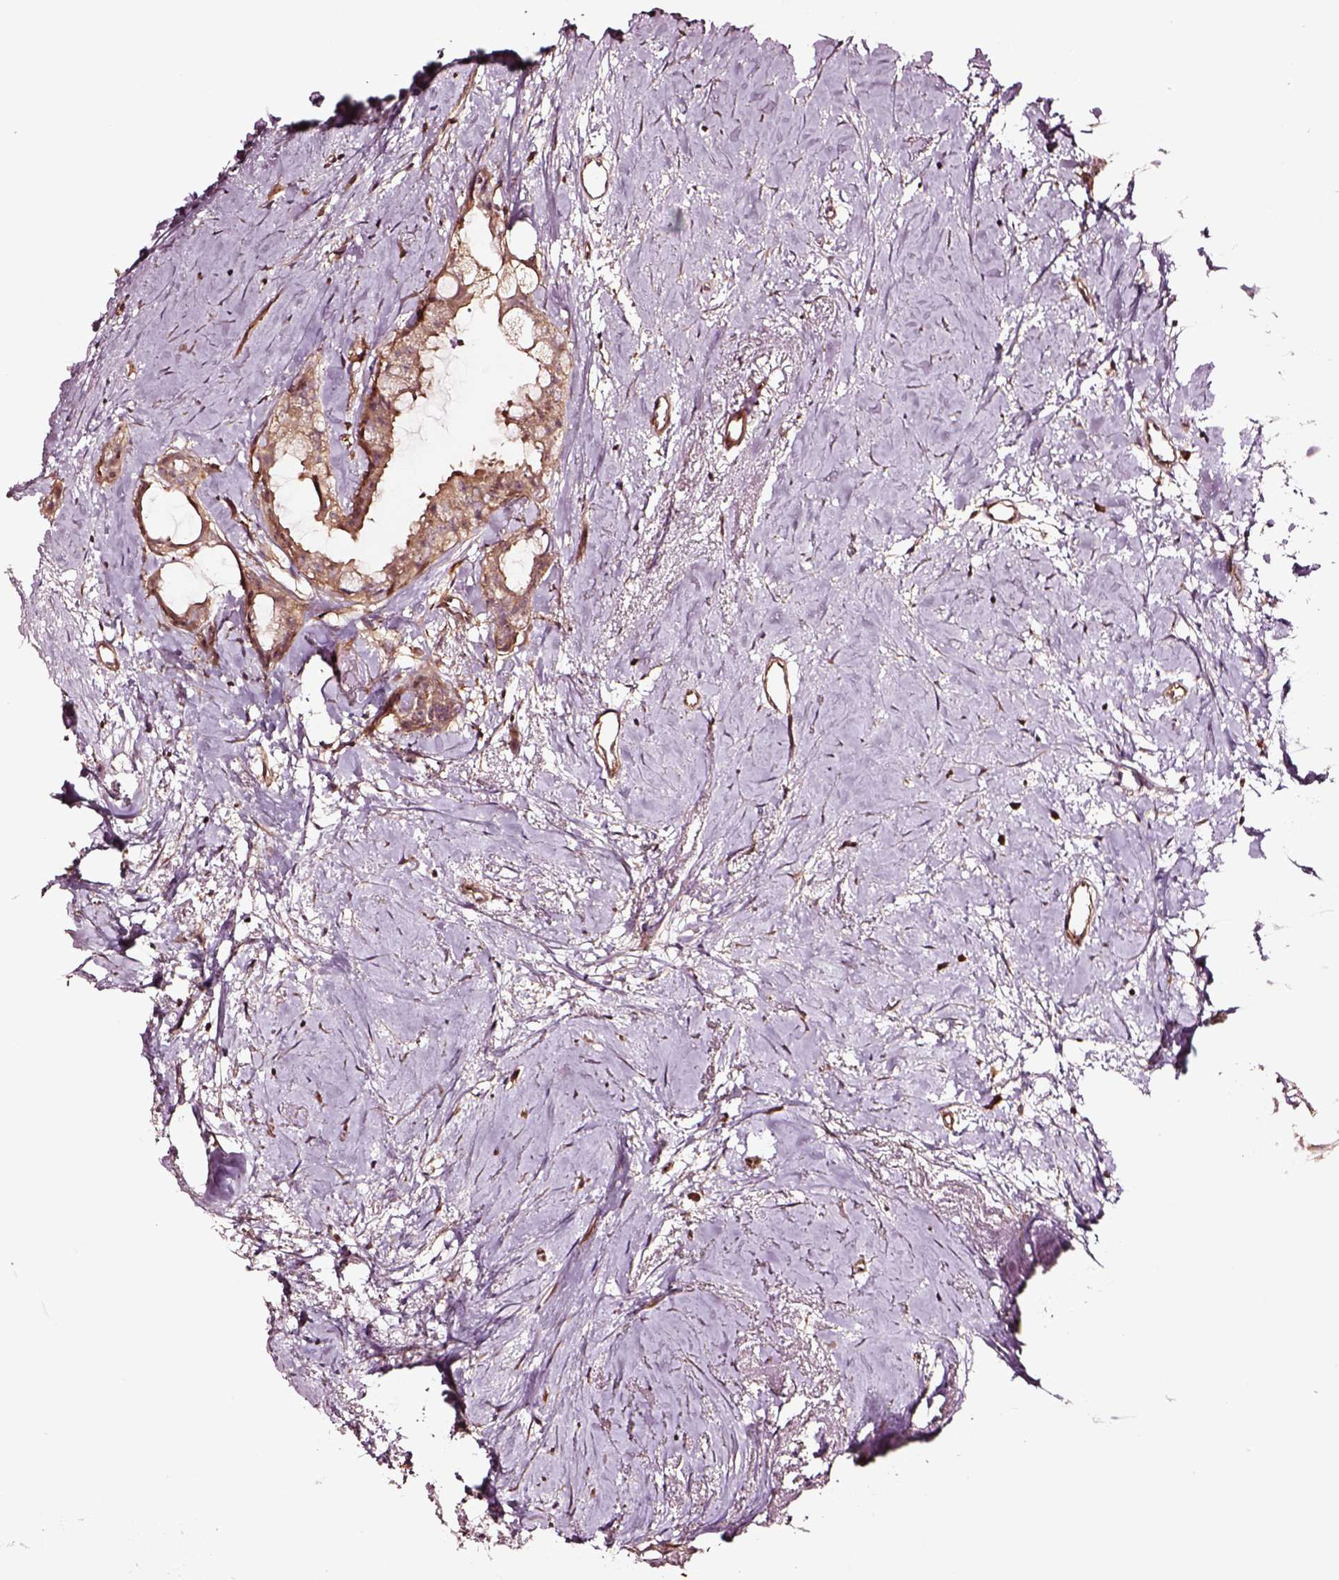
{"staining": {"intensity": "moderate", "quantity": ">75%", "location": "cytoplasmic/membranous"}, "tissue": "breast cancer", "cell_type": "Tumor cells", "image_type": "cancer", "snomed": [{"axis": "morphology", "description": "Duct carcinoma"}, {"axis": "topography", "description": "Breast"}], "caption": "Breast cancer (intraductal carcinoma) tissue displays moderate cytoplasmic/membranous positivity in about >75% of tumor cells, visualized by immunohistochemistry. Immunohistochemistry (ihc) stains the protein of interest in brown and the nuclei are stained blue.", "gene": "RASSF5", "patient": {"sex": "female", "age": 40}}